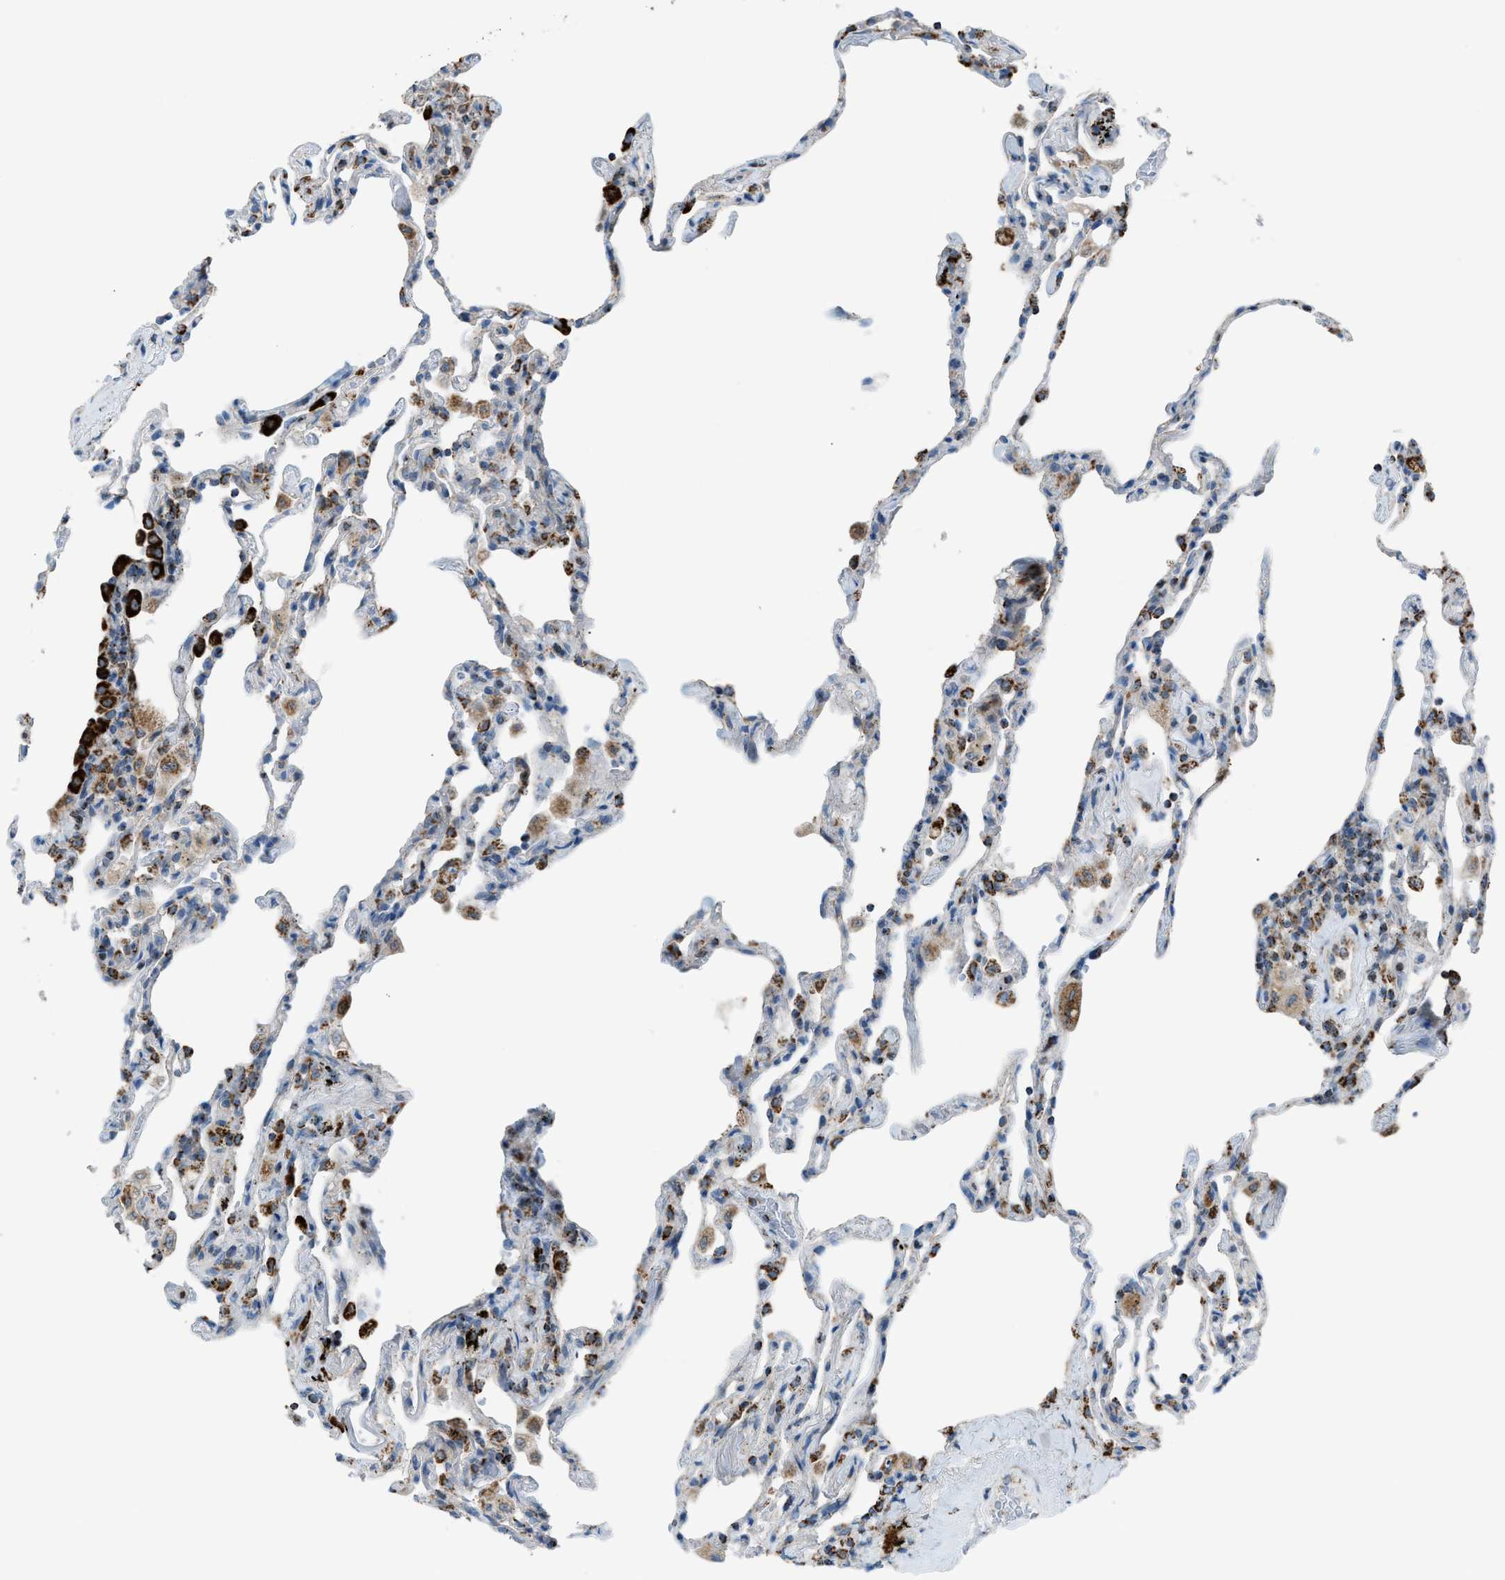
{"staining": {"intensity": "moderate", "quantity": "25%-75%", "location": "cytoplasmic/membranous"}, "tissue": "lung", "cell_type": "Alveolar cells", "image_type": "normal", "snomed": [{"axis": "morphology", "description": "Normal tissue, NOS"}, {"axis": "topography", "description": "Lung"}], "caption": "Brown immunohistochemical staining in normal human lung displays moderate cytoplasmic/membranous expression in approximately 25%-75% of alveolar cells. The staining was performed using DAB to visualize the protein expression in brown, while the nuclei were stained in blue with hematoxylin (Magnification: 20x).", "gene": "SRM", "patient": {"sex": "male", "age": 59}}